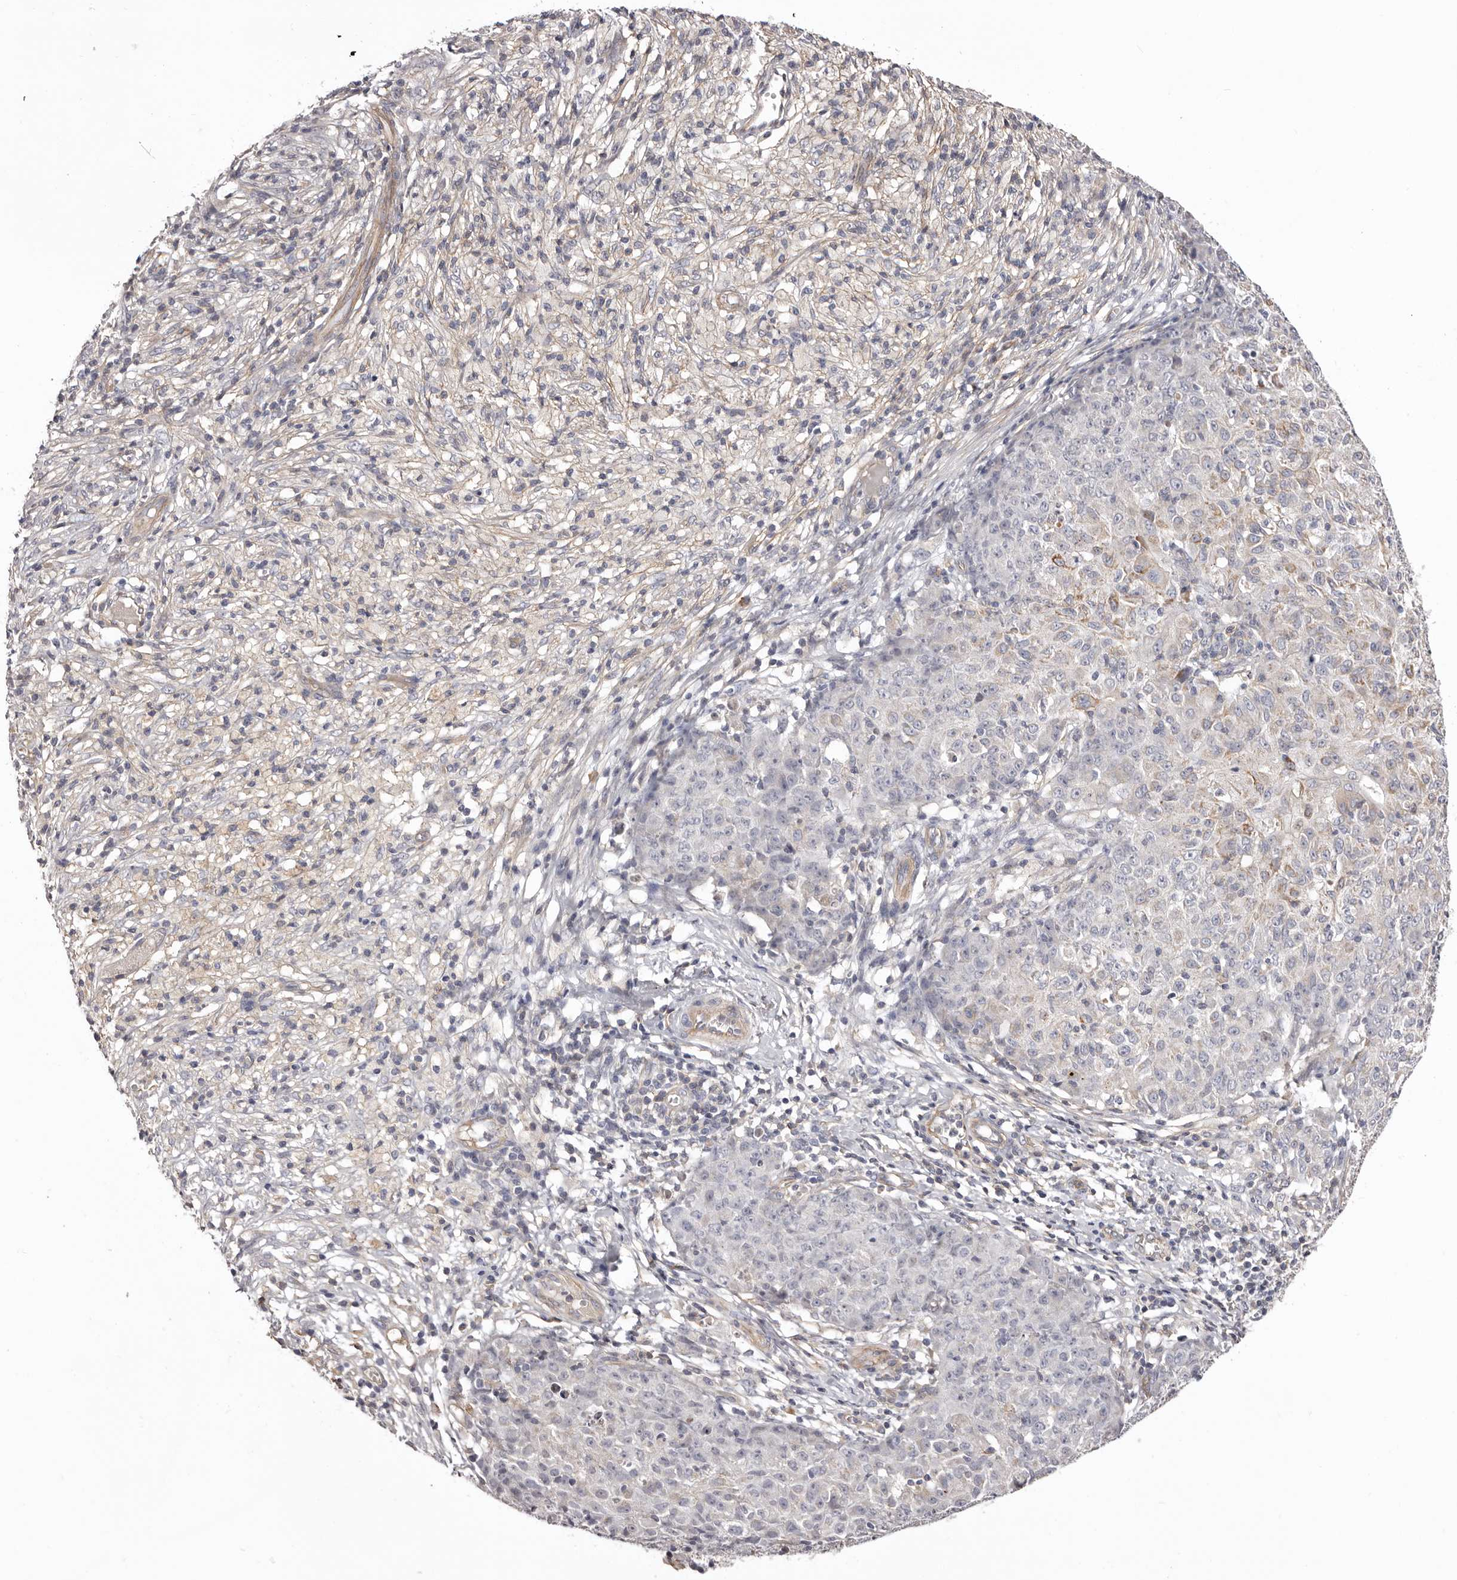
{"staining": {"intensity": "negative", "quantity": "none", "location": "none"}, "tissue": "ovarian cancer", "cell_type": "Tumor cells", "image_type": "cancer", "snomed": [{"axis": "morphology", "description": "Carcinoma, endometroid"}, {"axis": "topography", "description": "Ovary"}], "caption": "Endometroid carcinoma (ovarian) stained for a protein using IHC reveals no positivity tumor cells.", "gene": "DMRT2", "patient": {"sex": "female", "age": 42}}